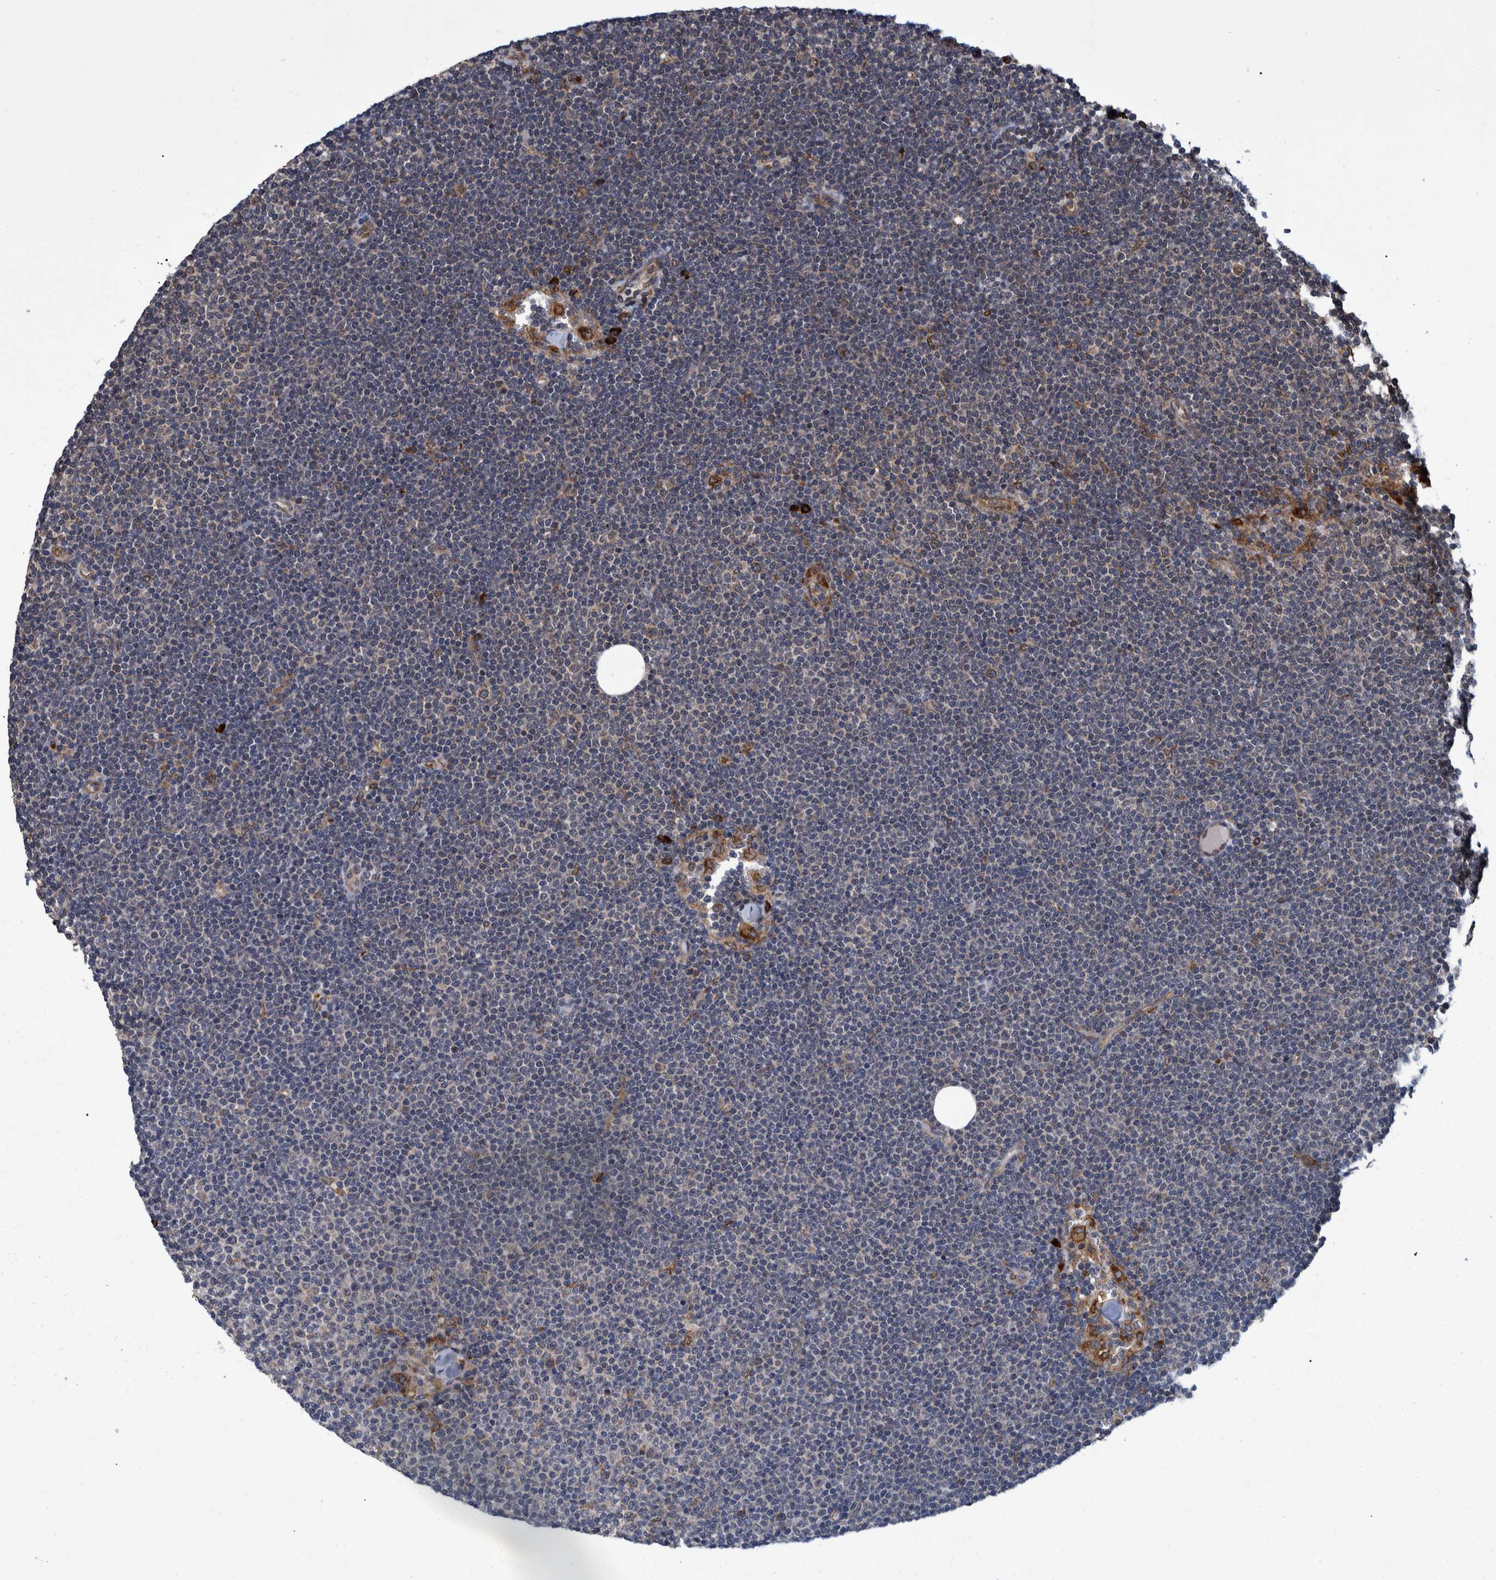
{"staining": {"intensity": "weak", "quantity": "<25%", "location": "cytoplasmic/membranous"}, "tissue": "lymphoma", "cell_type": "Tumor cells", "image_type": "cancer", "snomed": [{"axis": "morphology", "description": "Malignant lymphoma, non-Hodgkin's type, Low grade"}, {"axis": "topography", "description": "Lymph node"}], "caption": "Lymphoma stained for a protein using immunohistochemistry (IHC) displays no staining tumor cells.", "gene": "SPAG5", "patient": {"sex": "female", "age": 53}}